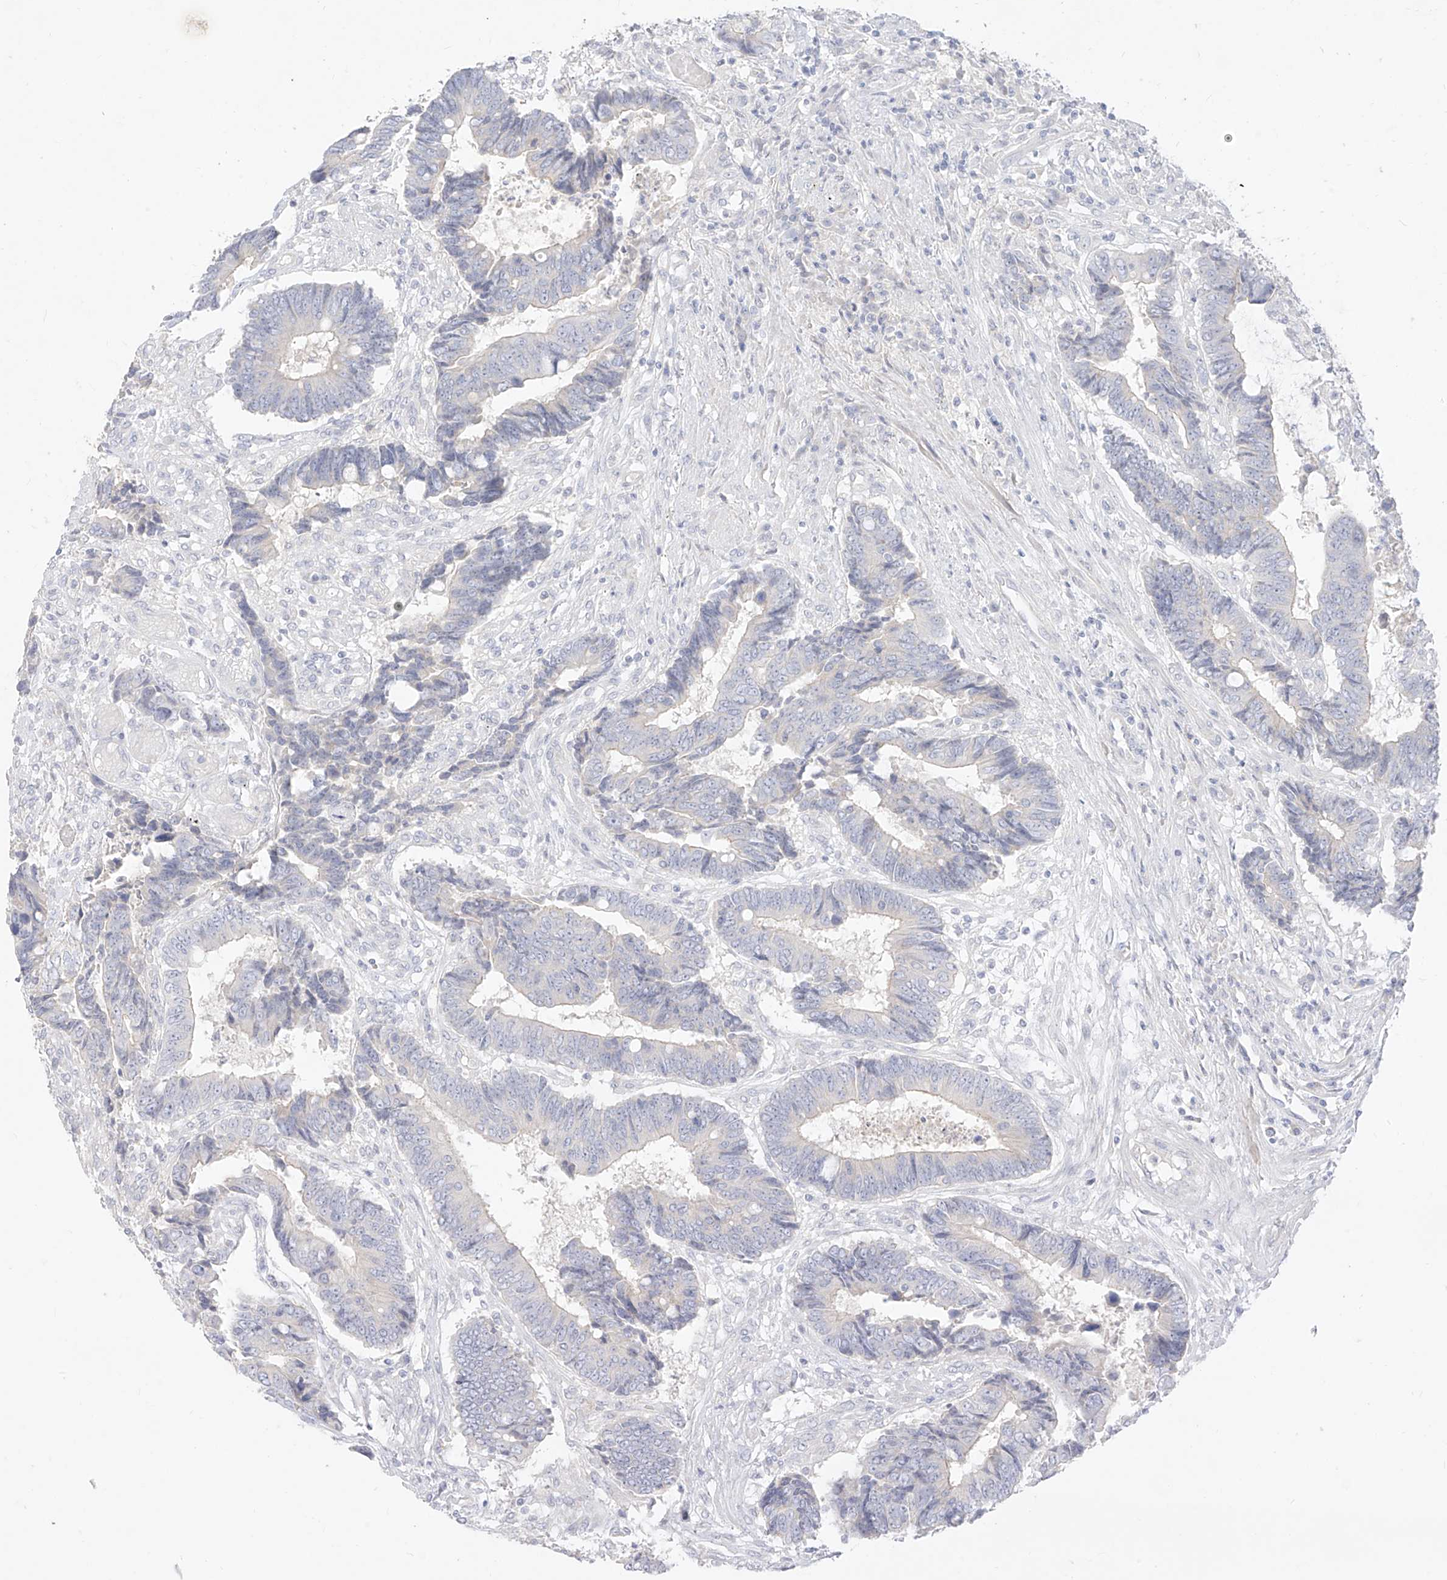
{"staining": {"intensity": "negative", "quantity": "none", "location": "none"}, "tissue": "colorectal cancer", "cell_type": "Tumor cells", "image_type": "cancer", "snomed": [{"axis": "morphology", "description": "Adenocarcinoma, NOS"}, {"axis": "topography", "description": "Rectum"}], "caption": "Immunohistochemistry of human colorectal cancer exhibits no positivity in tumor cells. (Brightfield microscopy of DAB (3,3'-diaminobenzidine) IHC at high magnification).", "gene": "ARHGEF40", "patient": {"sex": "male", "age": 84}}